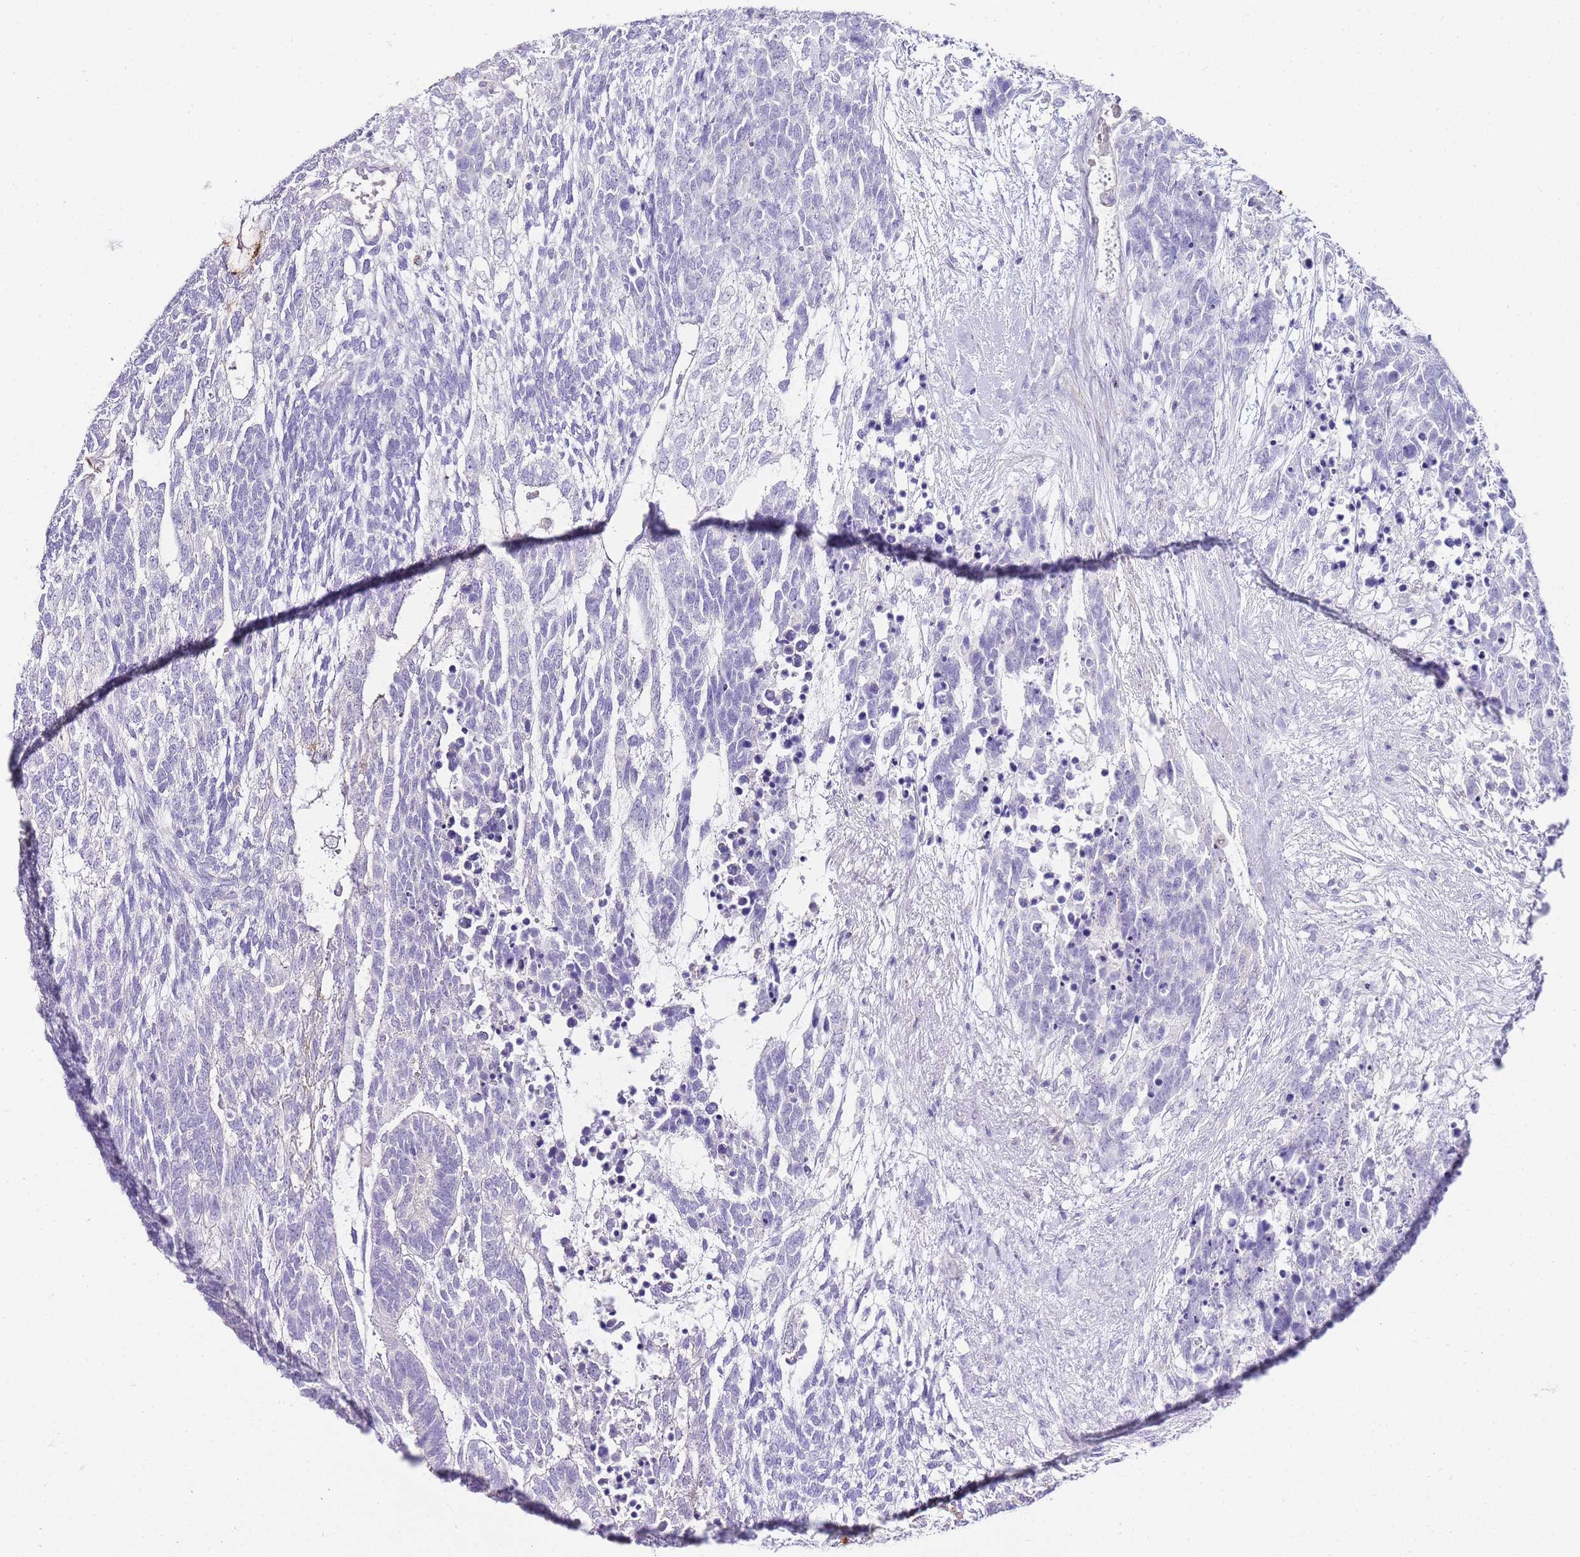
{"staining": {"intensity": "negative", "quantity": "none", "location": "none"}, "tissue": "testis cancer", "cell_type": "Tumor cells", "image_type": "cancer", "snomed": [{"axis": "morphology", "description": "Carcinoma, Embryonal, NOS"}, {"axis": "topography", "description": "Testis"}], "caption": "Human embryonal carcinoma (testis) stained for a protein using immunohistochemistry displays no positivity in tumor cells.", "gene": "DPP4", "patient": {"sex": "male", "age": 23}}